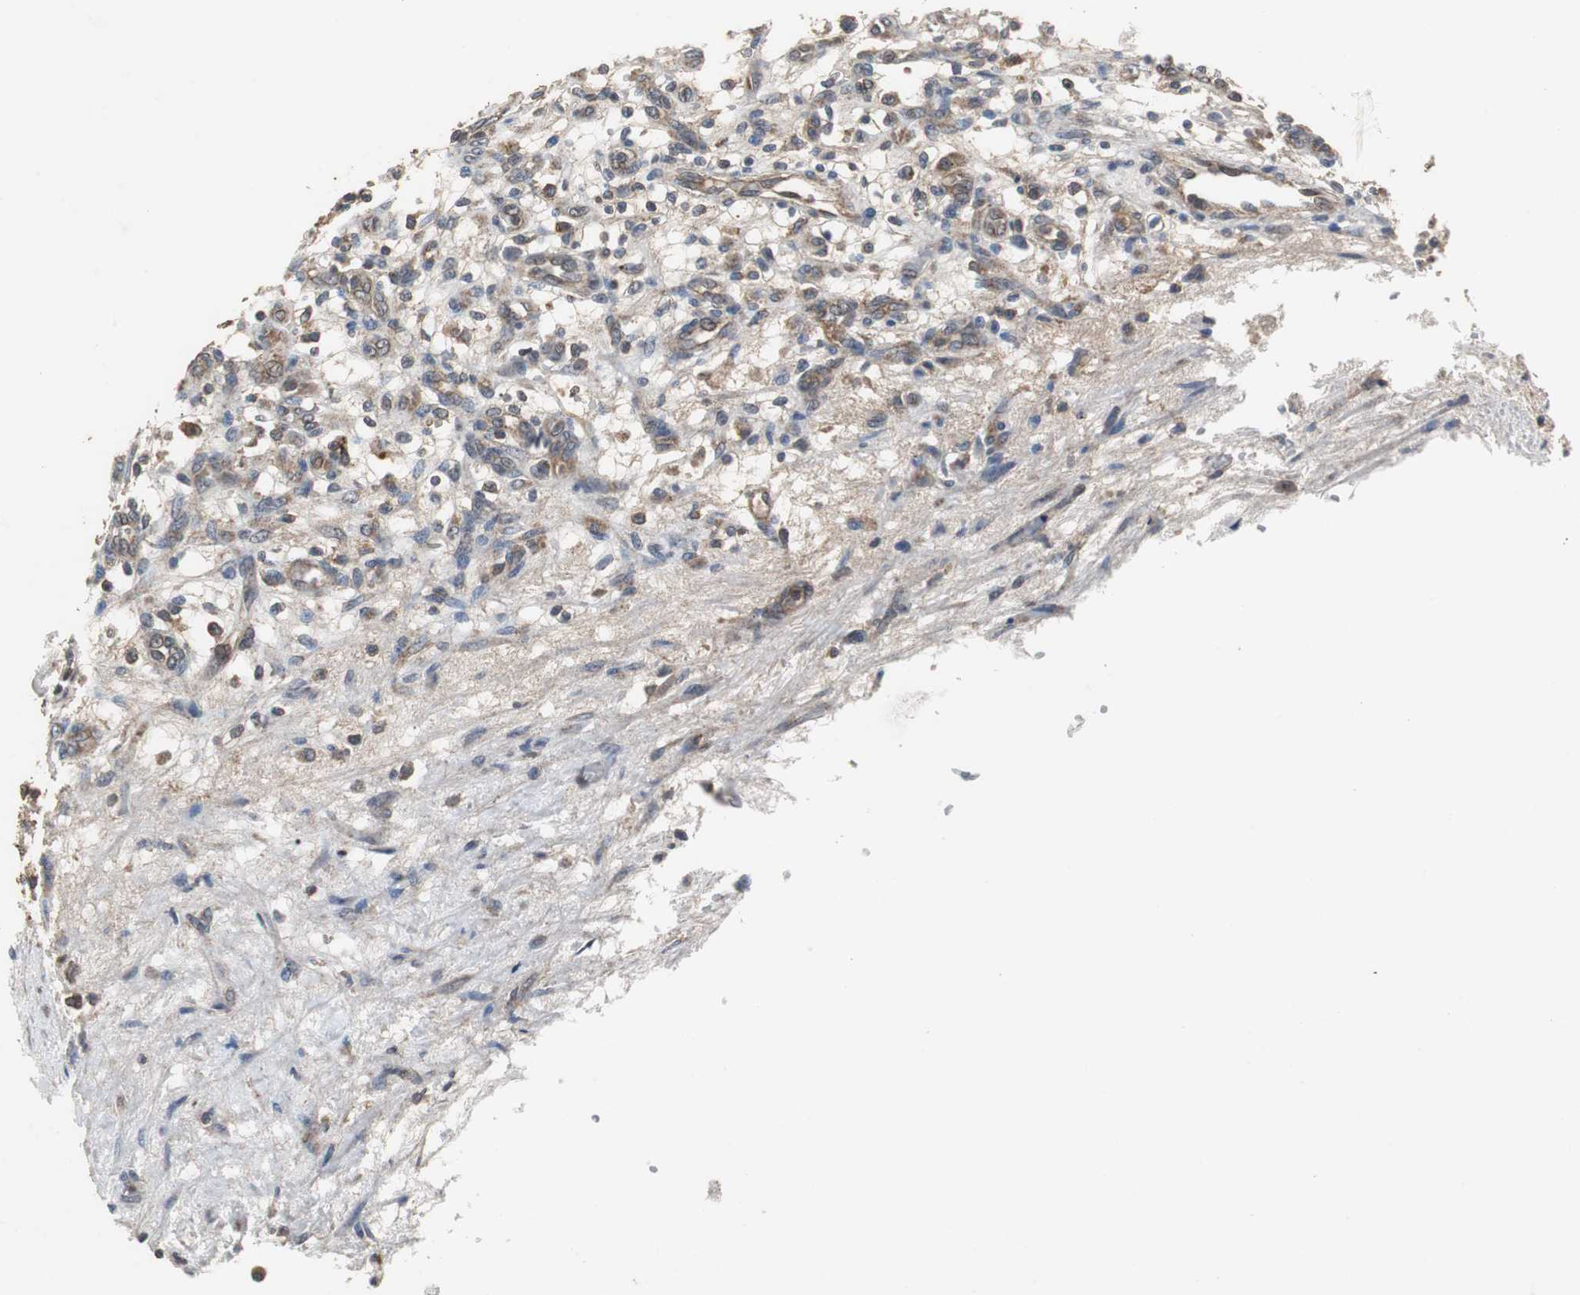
{"staining": {"intensity": "weak", "quantity": "<25%", "location": "cytoplasmic/membranous"}, "tissue": "renal cancer", "cell_type": "Tumor cells", "image_type": "cancer", "snomed": [{"axis": "morphology", "description": "Adenocarcinoma, NOS"}, {"axis": "topography", "description": "Kidney"}], "caption": "This is a photomicrograph of immunohistochemistry (IHC) staining of renal adenocarcinoma, which shows no positivity in tumor cells.", "gene": "VBP1", "patient": {"sex": "female", "age": 57}}